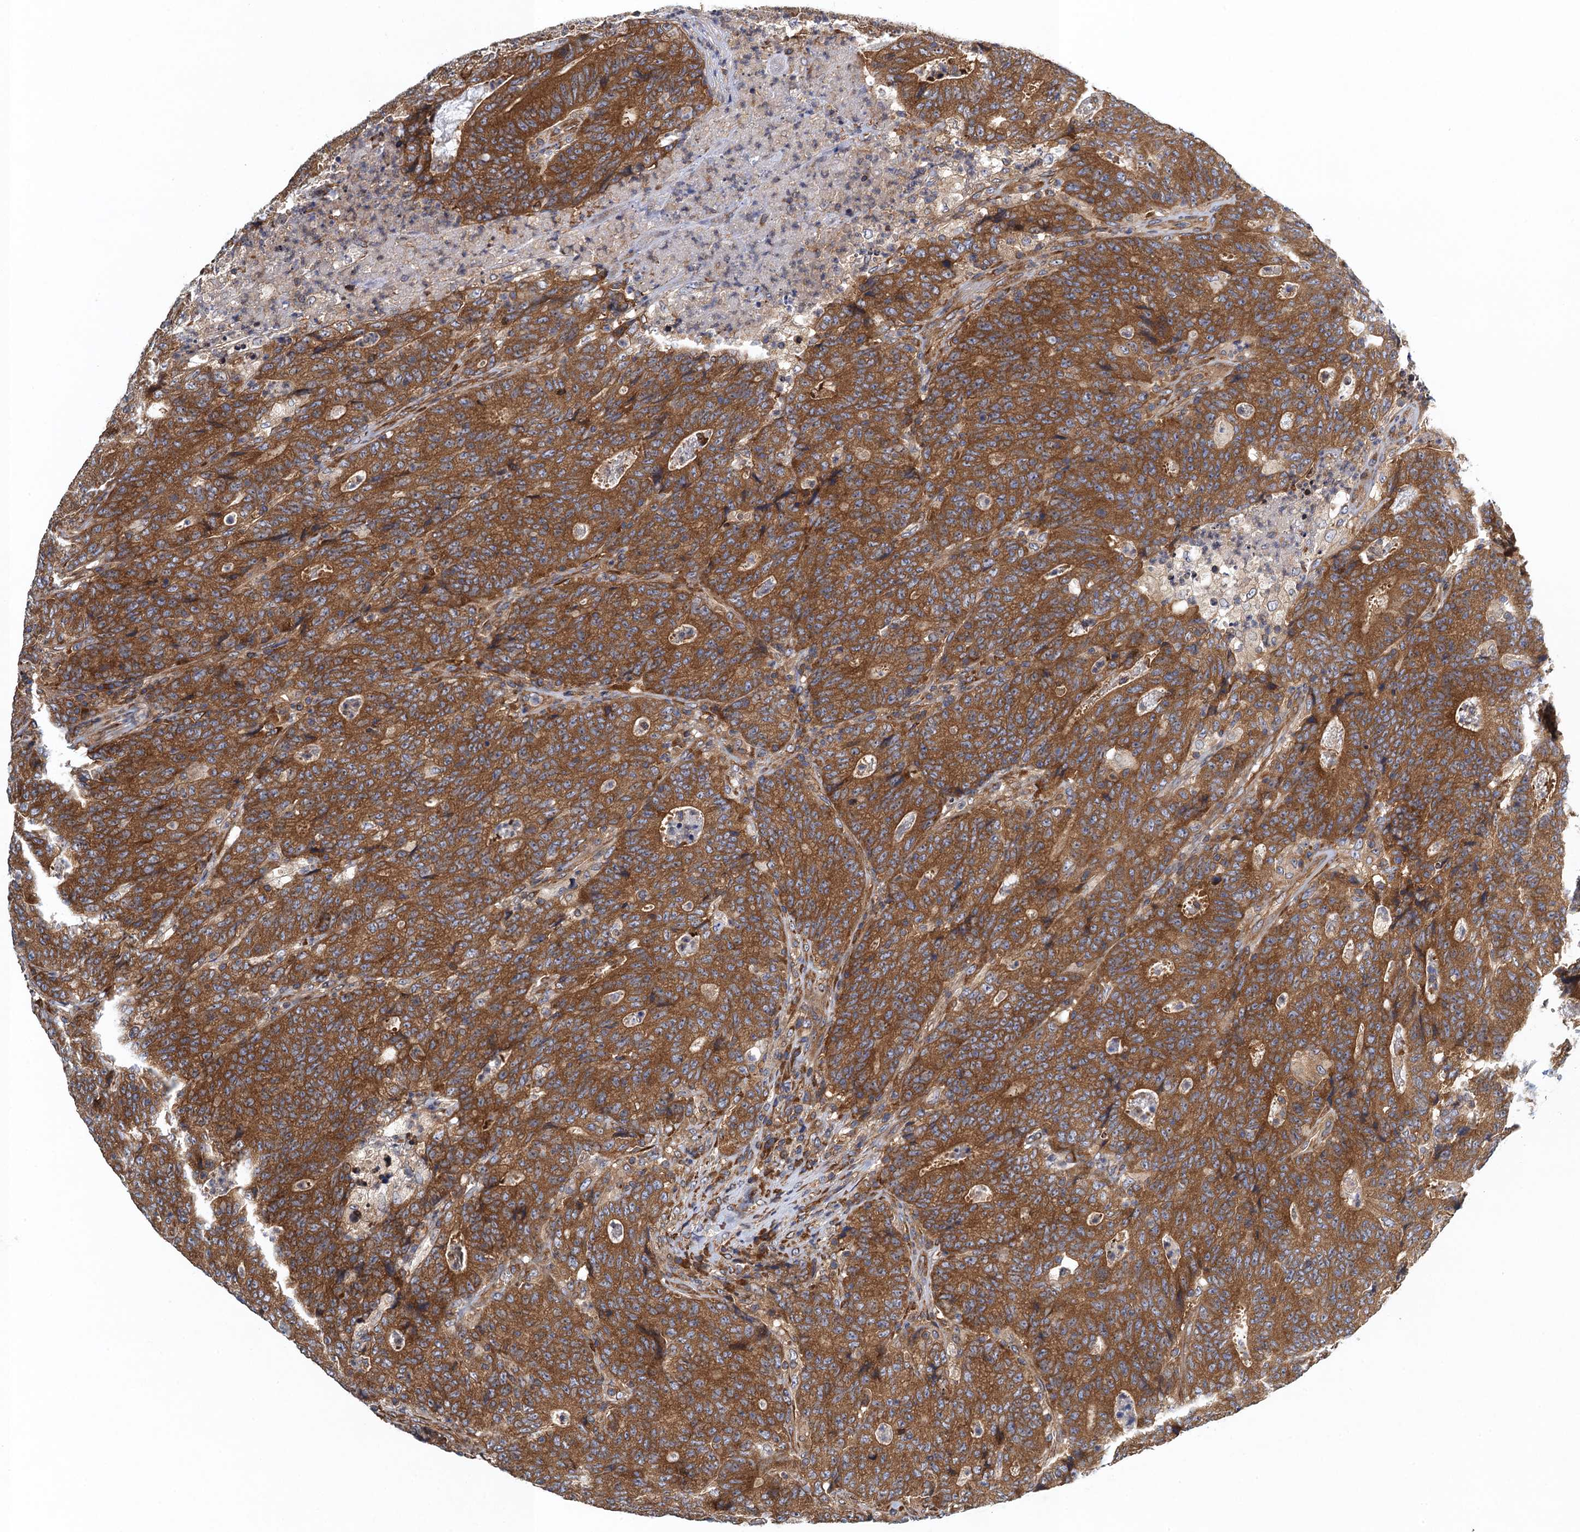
{"staining": {"intensity": "strong", "quantity": ">75%", "location": "cytoplasmic/membranous"}, "tissue": "colorectal cancer", "cell_type": "Tumor cells", "image_type": "cancer", "snomed": [{"axis": "morphology", "description": "Adenocarcinoma, NOS"}, {"axis": "topography", "description": "Colon"}], "caption": "Protein expression analysis of human colorectal cancer (adenocarcinoma) reveals strong cytoplasmic/membranous staining in about >75% of tumor cells.", "gene": "MDM1", "patient": {"sex": "female", "age": 75}}